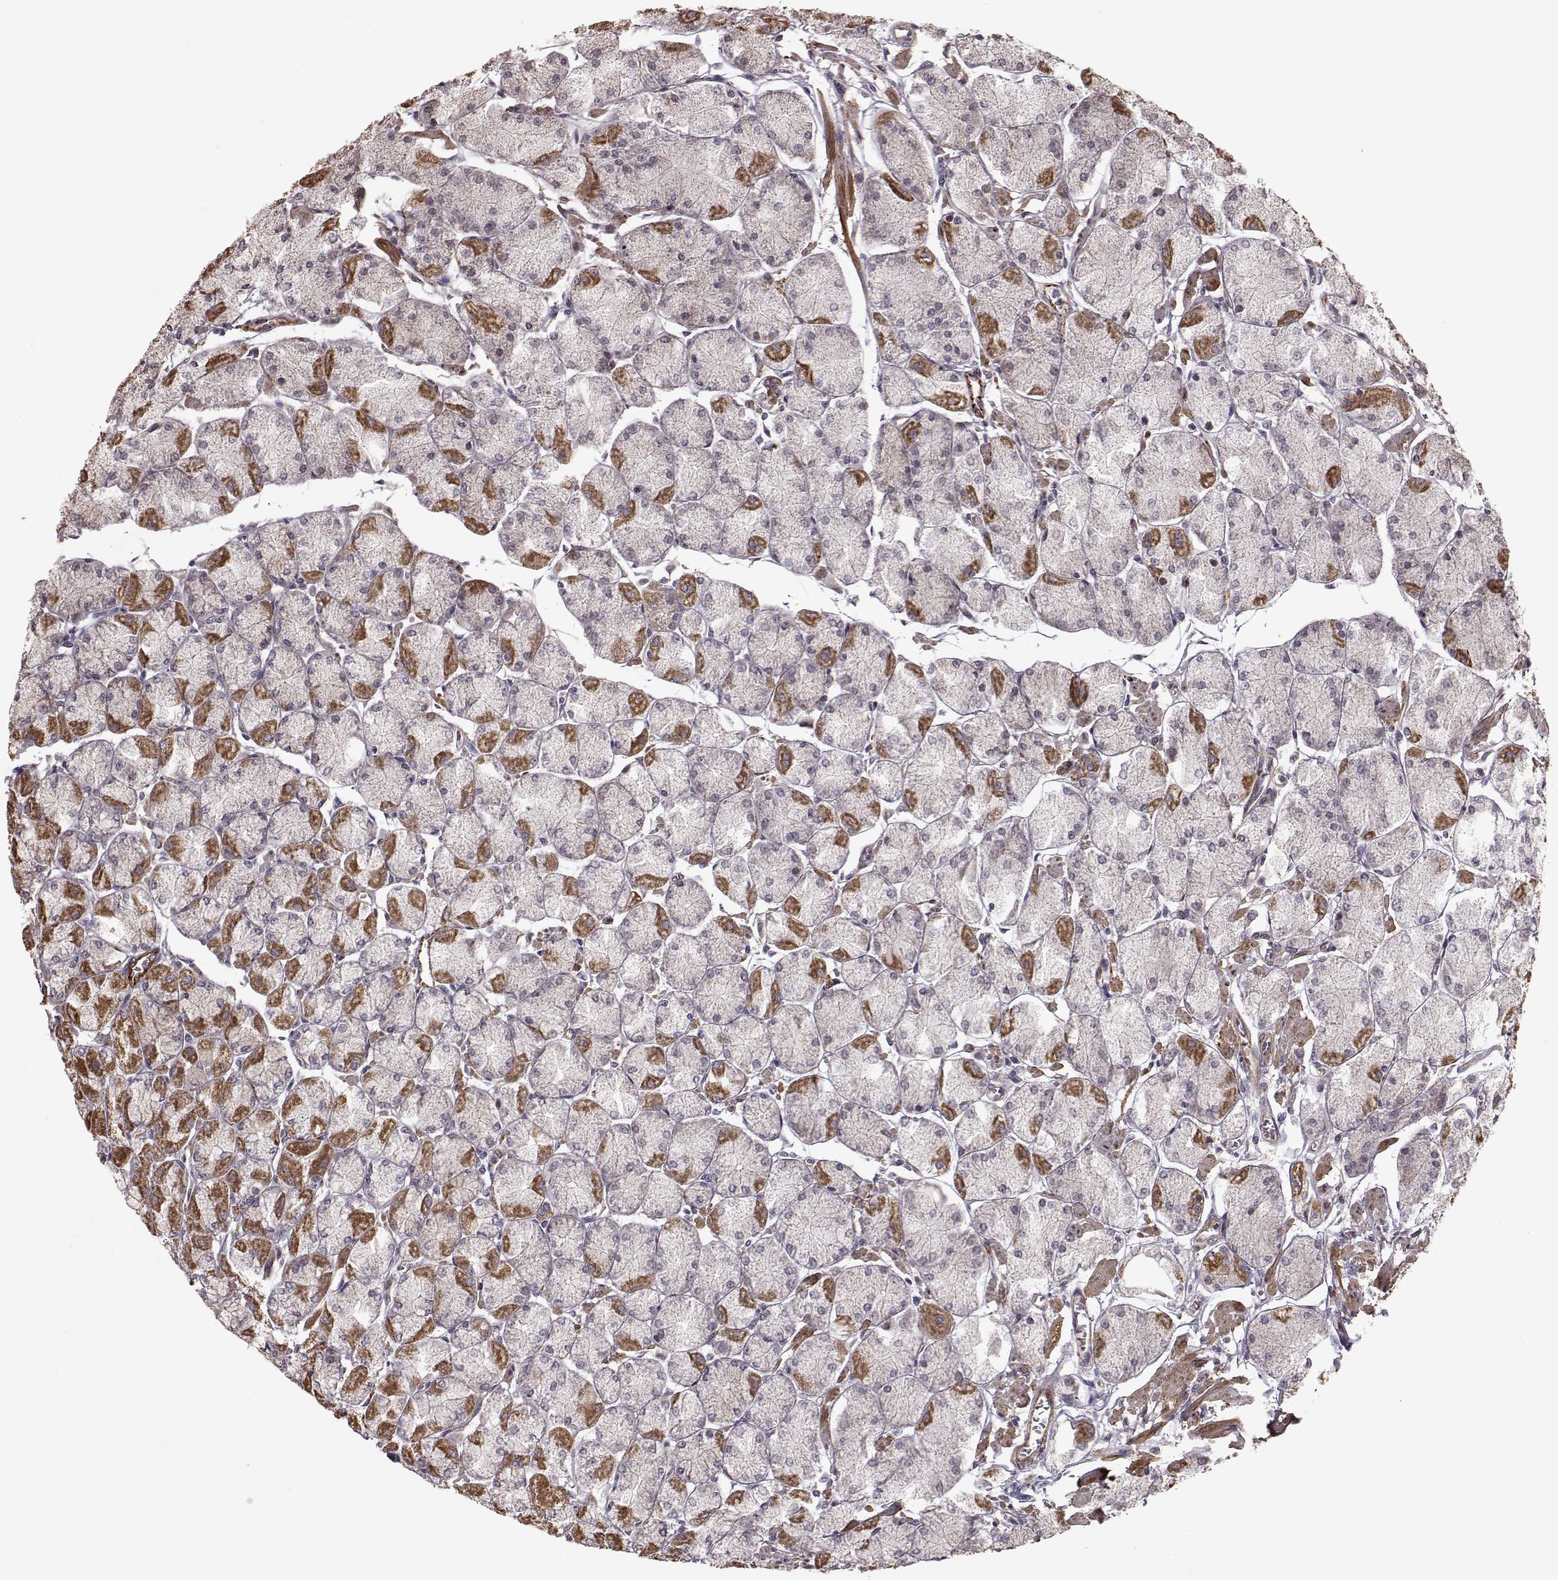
{"staining": {"intensity": "moderate", "quantity": "<25%", "location": "cytoplasmic/membranous"}, "tissue": "stomach", "cell_type": "Glandular cells", "image_type": "normal", "snomed": [{"axis": "morphology", "description": "Normal tissue, NOS"}, {"axis": "topography", "description": "Stomach, upper"}], "caption": "IHC (DAB (3,3'-diaminobenzidine)) staining of unremarkable human stomach displays moderate cytoplasmic/membranous protein staining in about <25% of glandular cells.", "gene": "BACH2", "patient": {"sex": "male", "age": 60}}